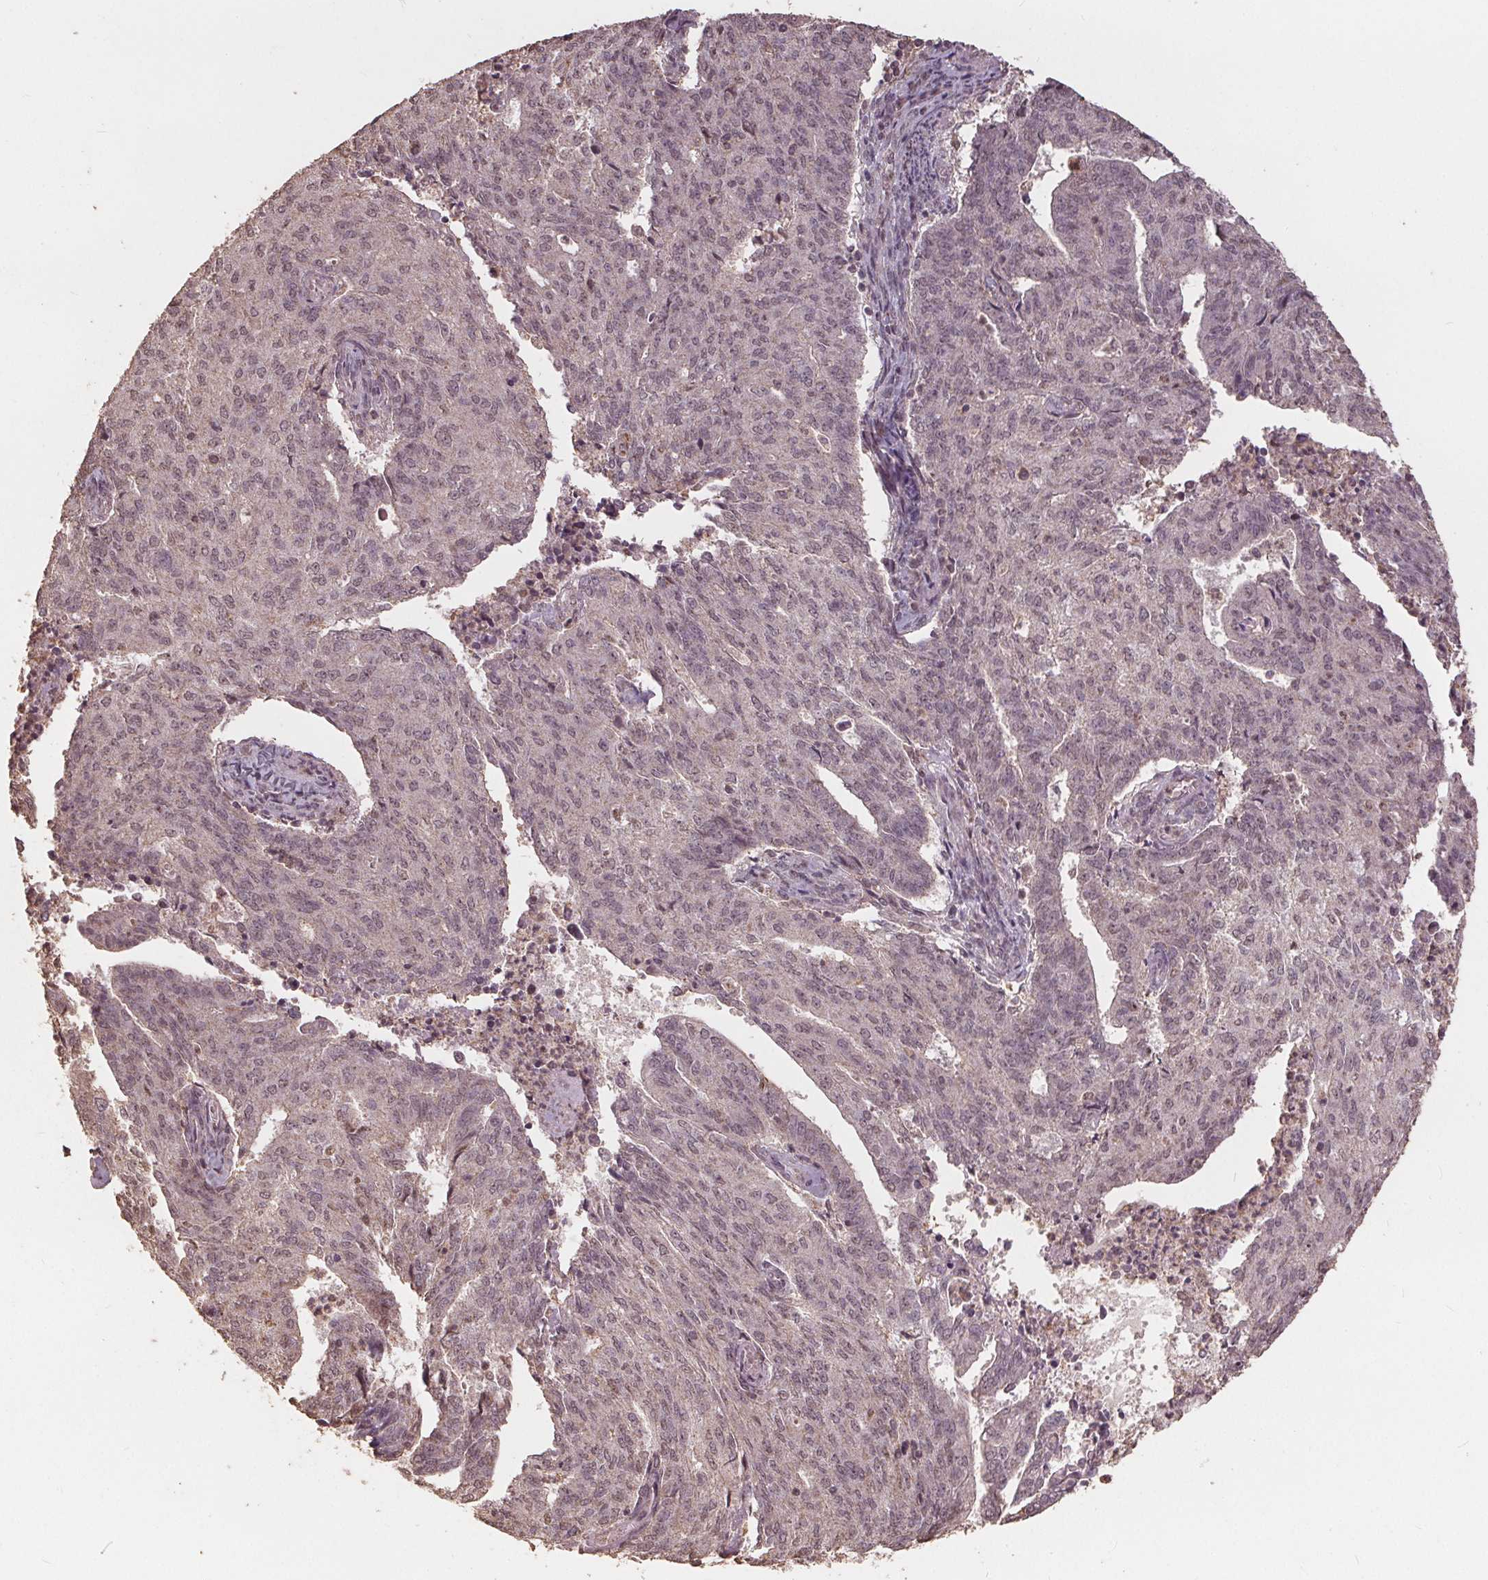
{"staining": {"intensity": "weak", "quantity": "<25%", "location": "nuclear"}, "tissue": "endometrial cancer", "cell_type": "Tumor cells", "image_type": "cancer", "snomed": [{"axis": "morphology", "description": "Adenocarcinoma, NOS"}, {"axis": "topography", "description": "Endometrium"}], "caption": "Endometrial cancer (adenocarcinoma) was stained to show a protein in brown. There is no significant expression in tumor cells. (Immunohistochemistry (ihc), brightfield microscopy, high magnification).", "gene": "DSG3", "patient": {"sex": "female", "age": 82}}